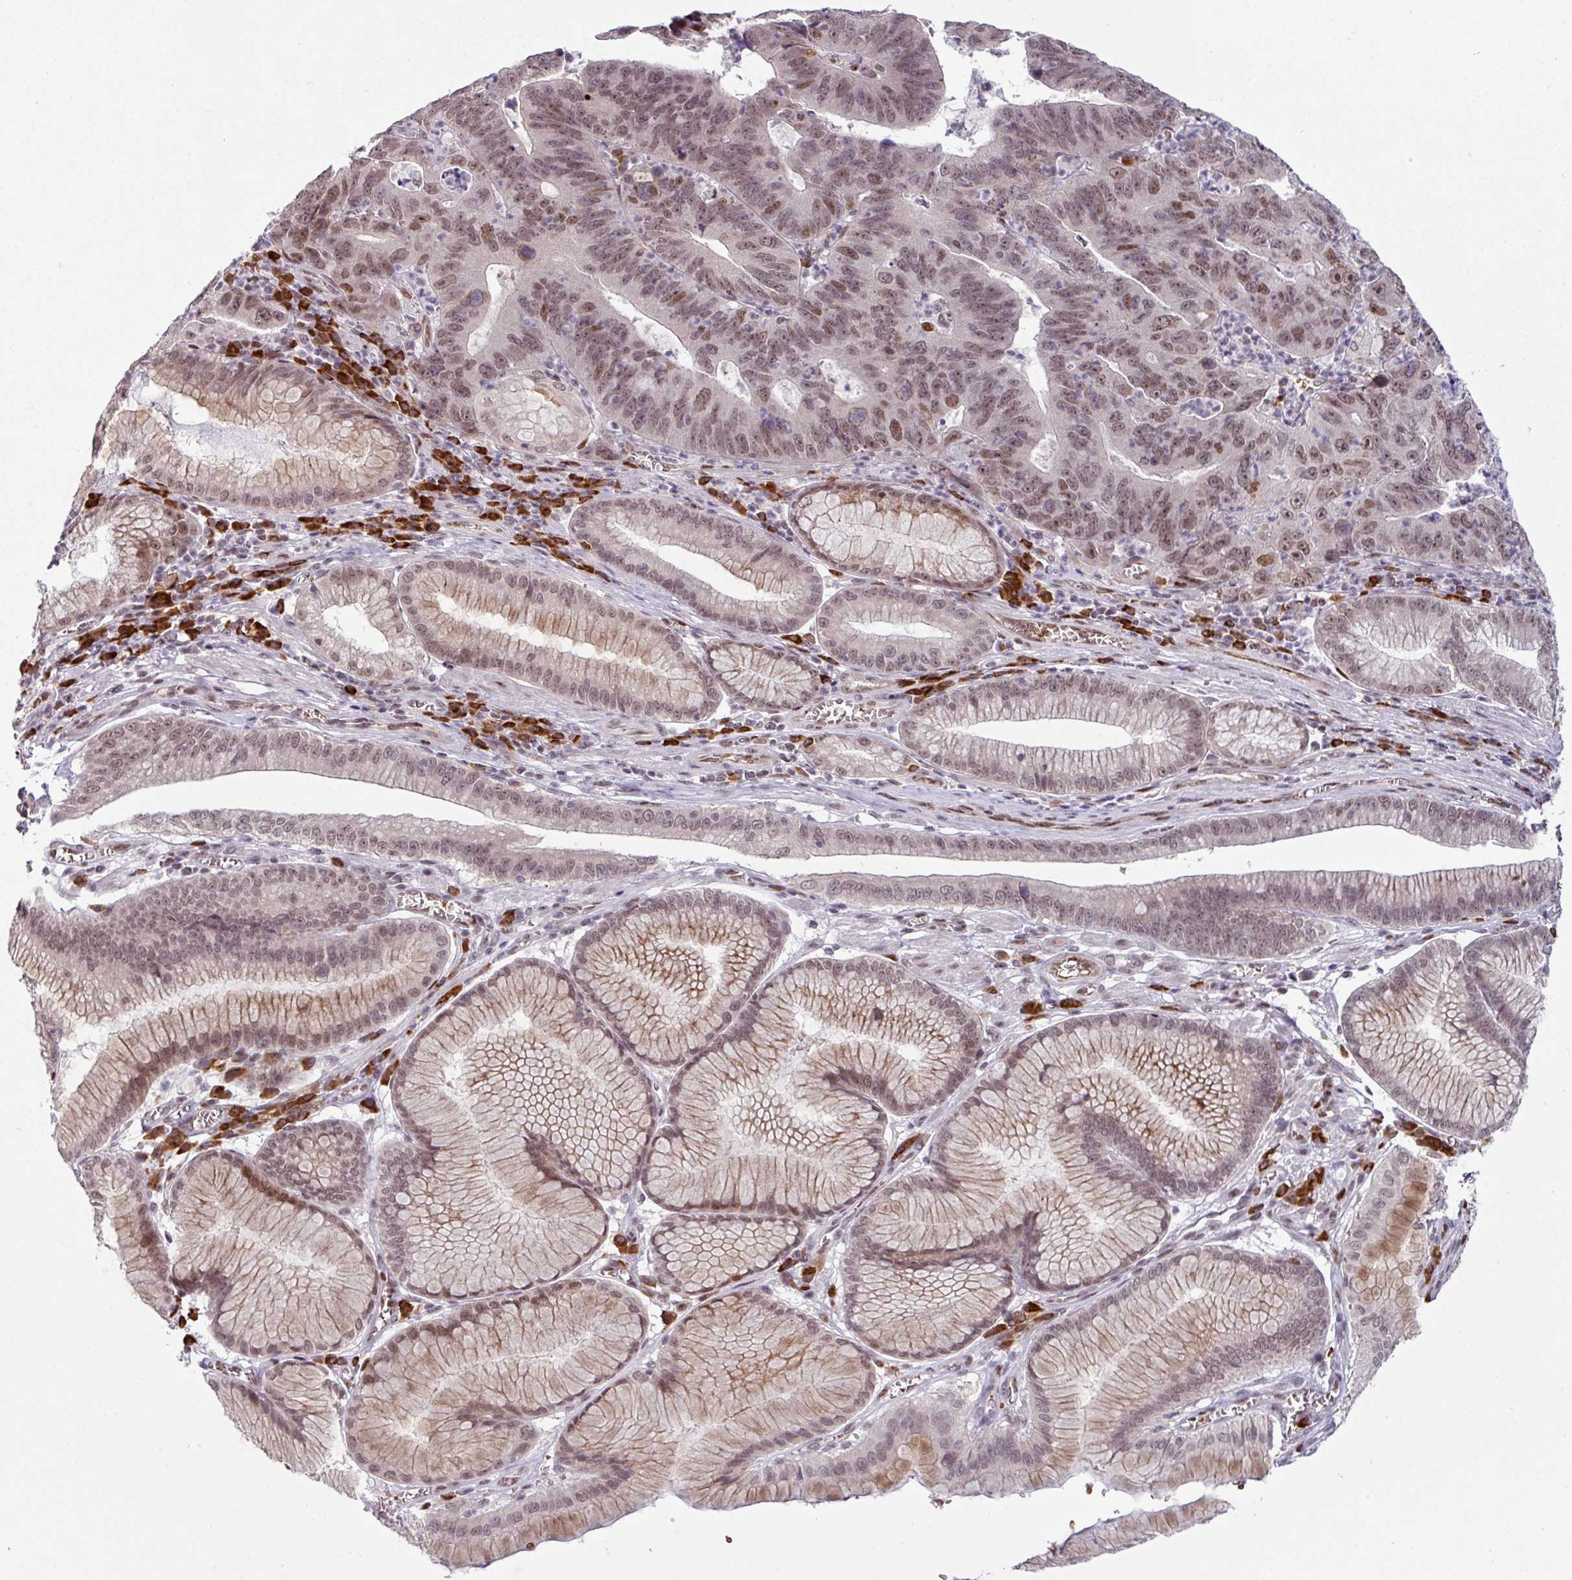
{"staining": {"intensity": "weak", "quantity": ">75%", "location": "cytoplasmic/membranous,nuclear"}, "tissue": "stomach cancer", "cell_type": "Tumor cells", "image_type": "cancer", "snomed": [{"axis": "morphology", "description": "Adenocarcinoma, NOS"}, {"axis": "topography", "description": "Stomach"}], "caption": "DAB immunohistochemical staining of stomach adenocarcinoma reveals weak cytoplasmic/membranous and nuclear protein positivity in about >75% of tumor cells.", "gene": "PRDM5", "patient": {"sex": "male", "age": 59}}